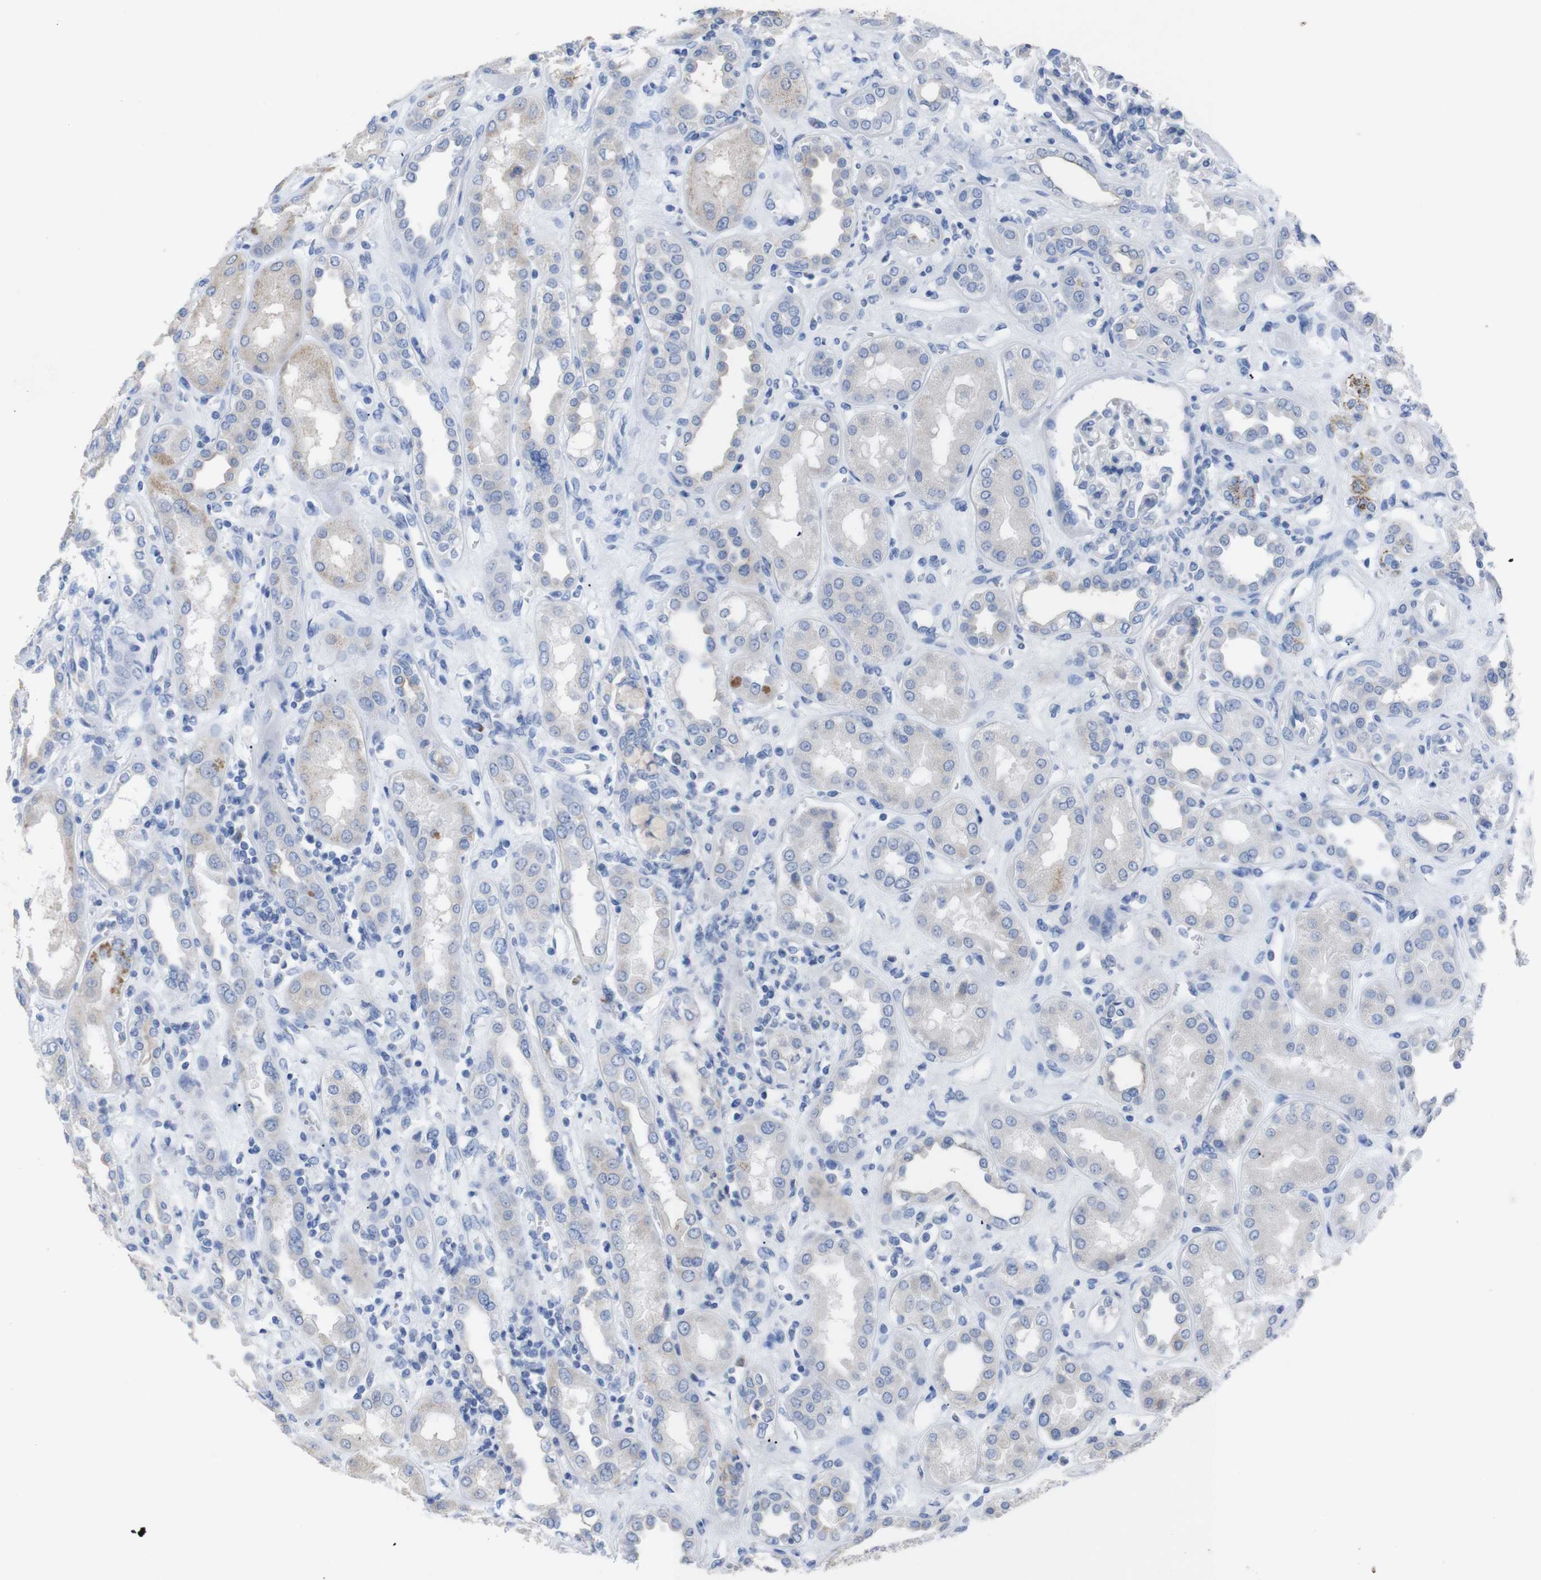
{"staining": {"intensity": "negative", "quantity": "none", "location": "none"}, "tissue": "kidney", "cell_type": "Cells in glomeruli", "image_type": "normal", "snomed": [{"axis": "morphology", "description": "Normal tissue, NOS"}, {"axis": "topography", "description": "Kidney"}], "caption": "This is an immunohistochemistry (IHC) micrograph of benign kidney. There is no staining in cells in glomeruli.", "gene": "GJB2", "patient": {"sex": "male", "age": 59}}